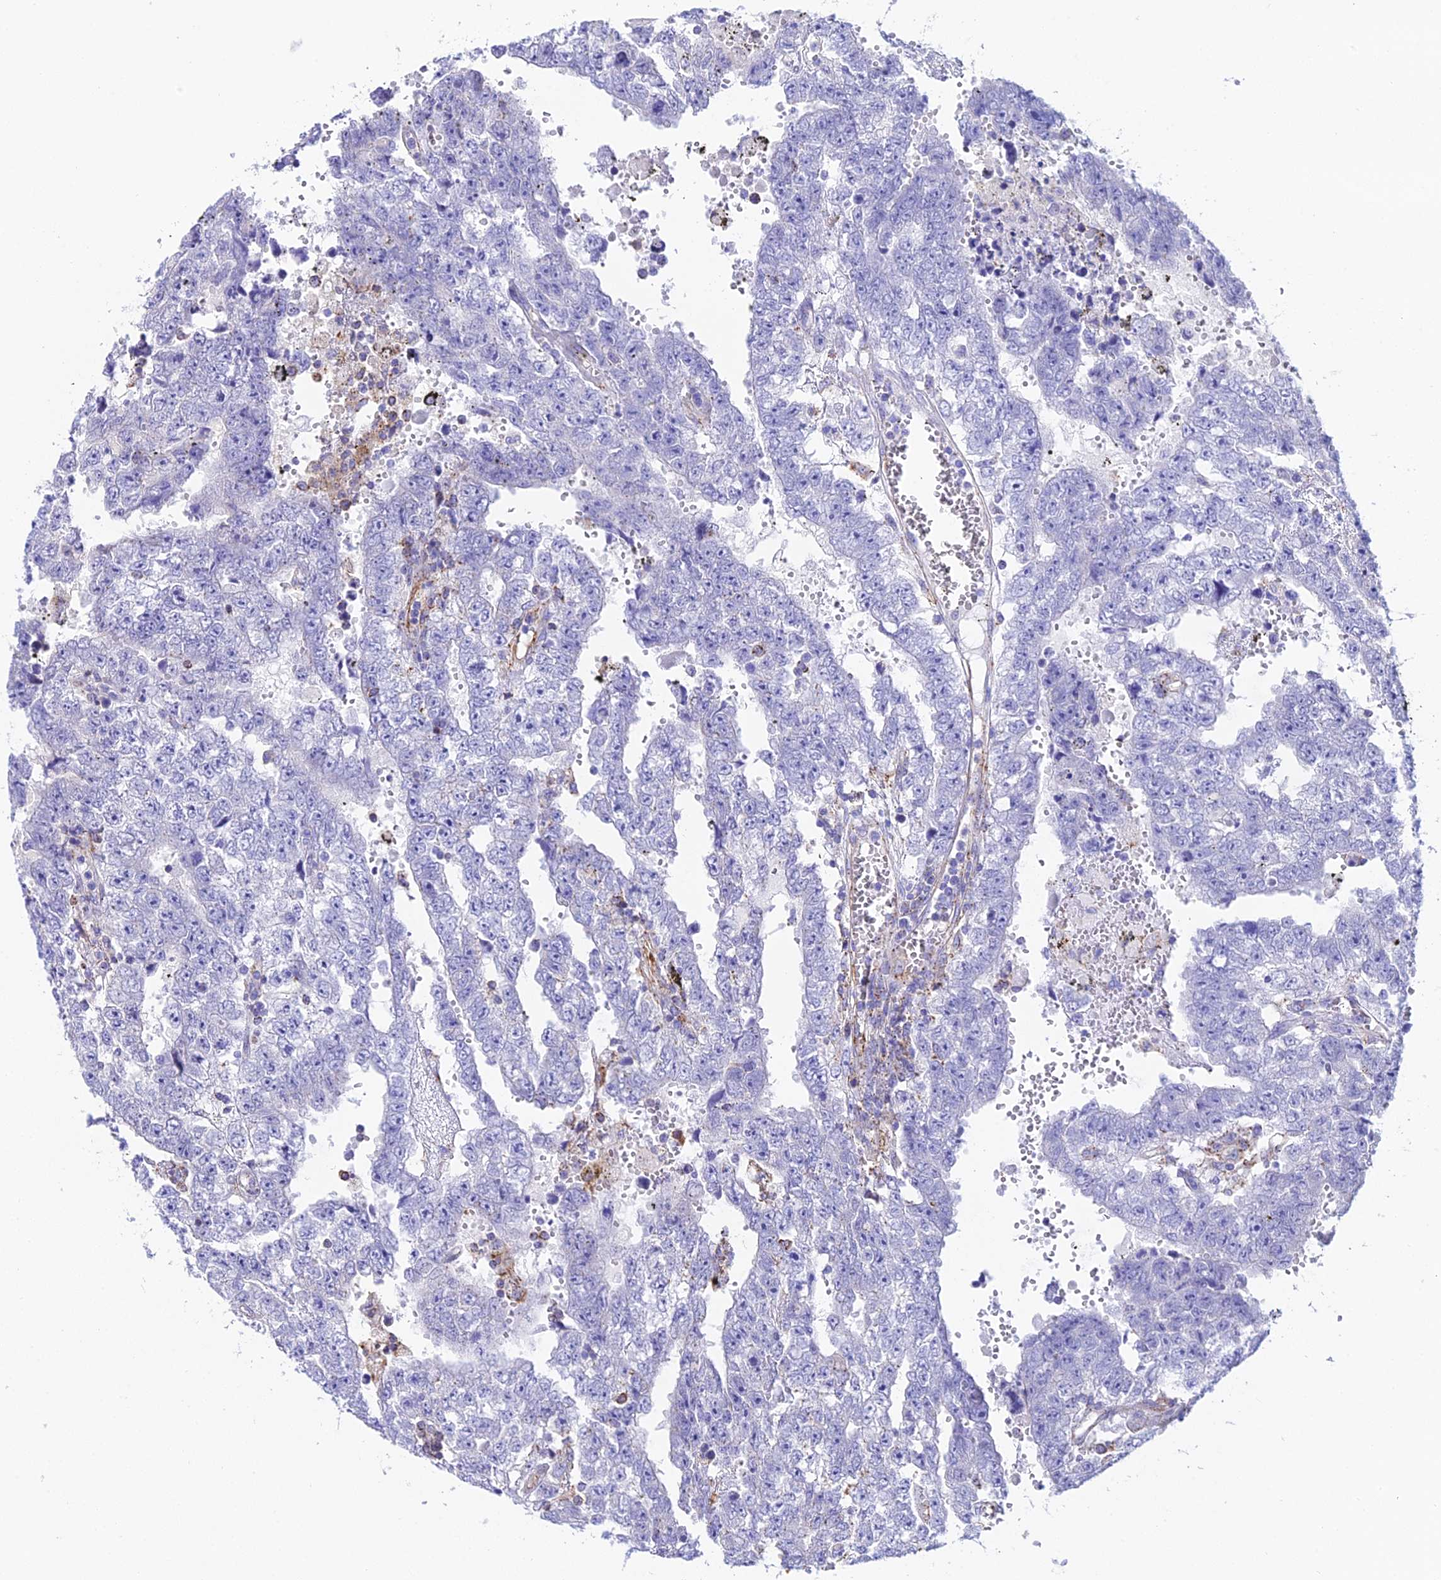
{"staining": {"intensity": "negative", "quantity": "none", "location": "none"}, "tissue": "testis cancer", "cell_type": "Tumor cells", "image_type": "cancer", "snomed": [{"axis": "morphology", "description": "Carcinoma, Embryonal, NOS"}, {"axis": "topography", "description": "Testis"}], "caption": "The histopathology image reveals no staining of tumor cells in testis embryonal carcinoma.", "gene": "DDX19A", "patient": {"sex": "male", "age": 25}}